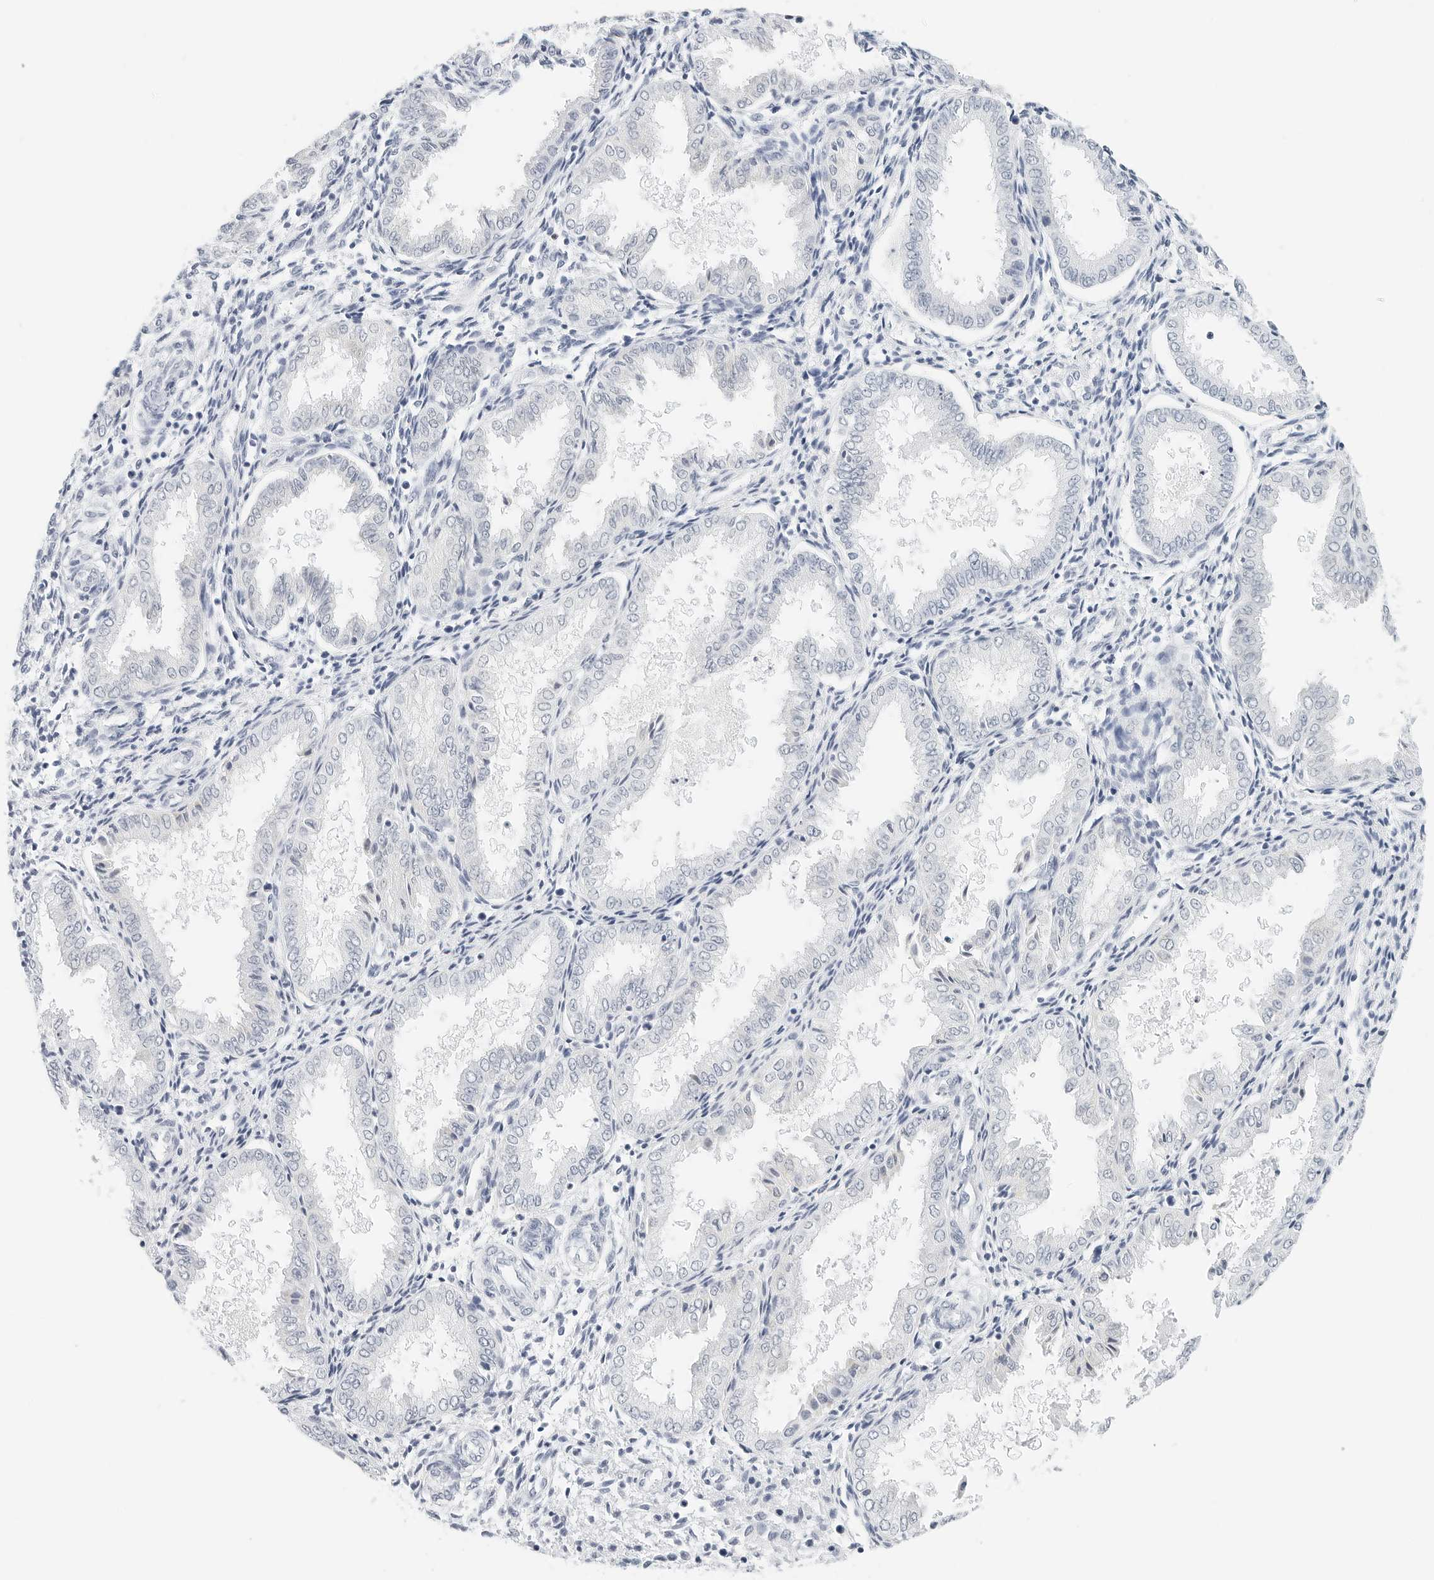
{"staining": {"intensity": "negative", "quantity": "none", "location": "none"}, "tissue": "endometrium", "cell_type": "Cells in endometrial stroma", "image_type": "normal", "snomed": [{"axis": "morphology", "description": "Normal tissue, NOS"}, {"axis": "topography", "description": "Endometrium"}], "caption": "This is an immunohistochemistry (IHC) photomicrograph of benign endometrium. There is no expression in cells in endometrial stroma.", "gene": "CD22", "patient": {"sex": "female", "age": 33}}